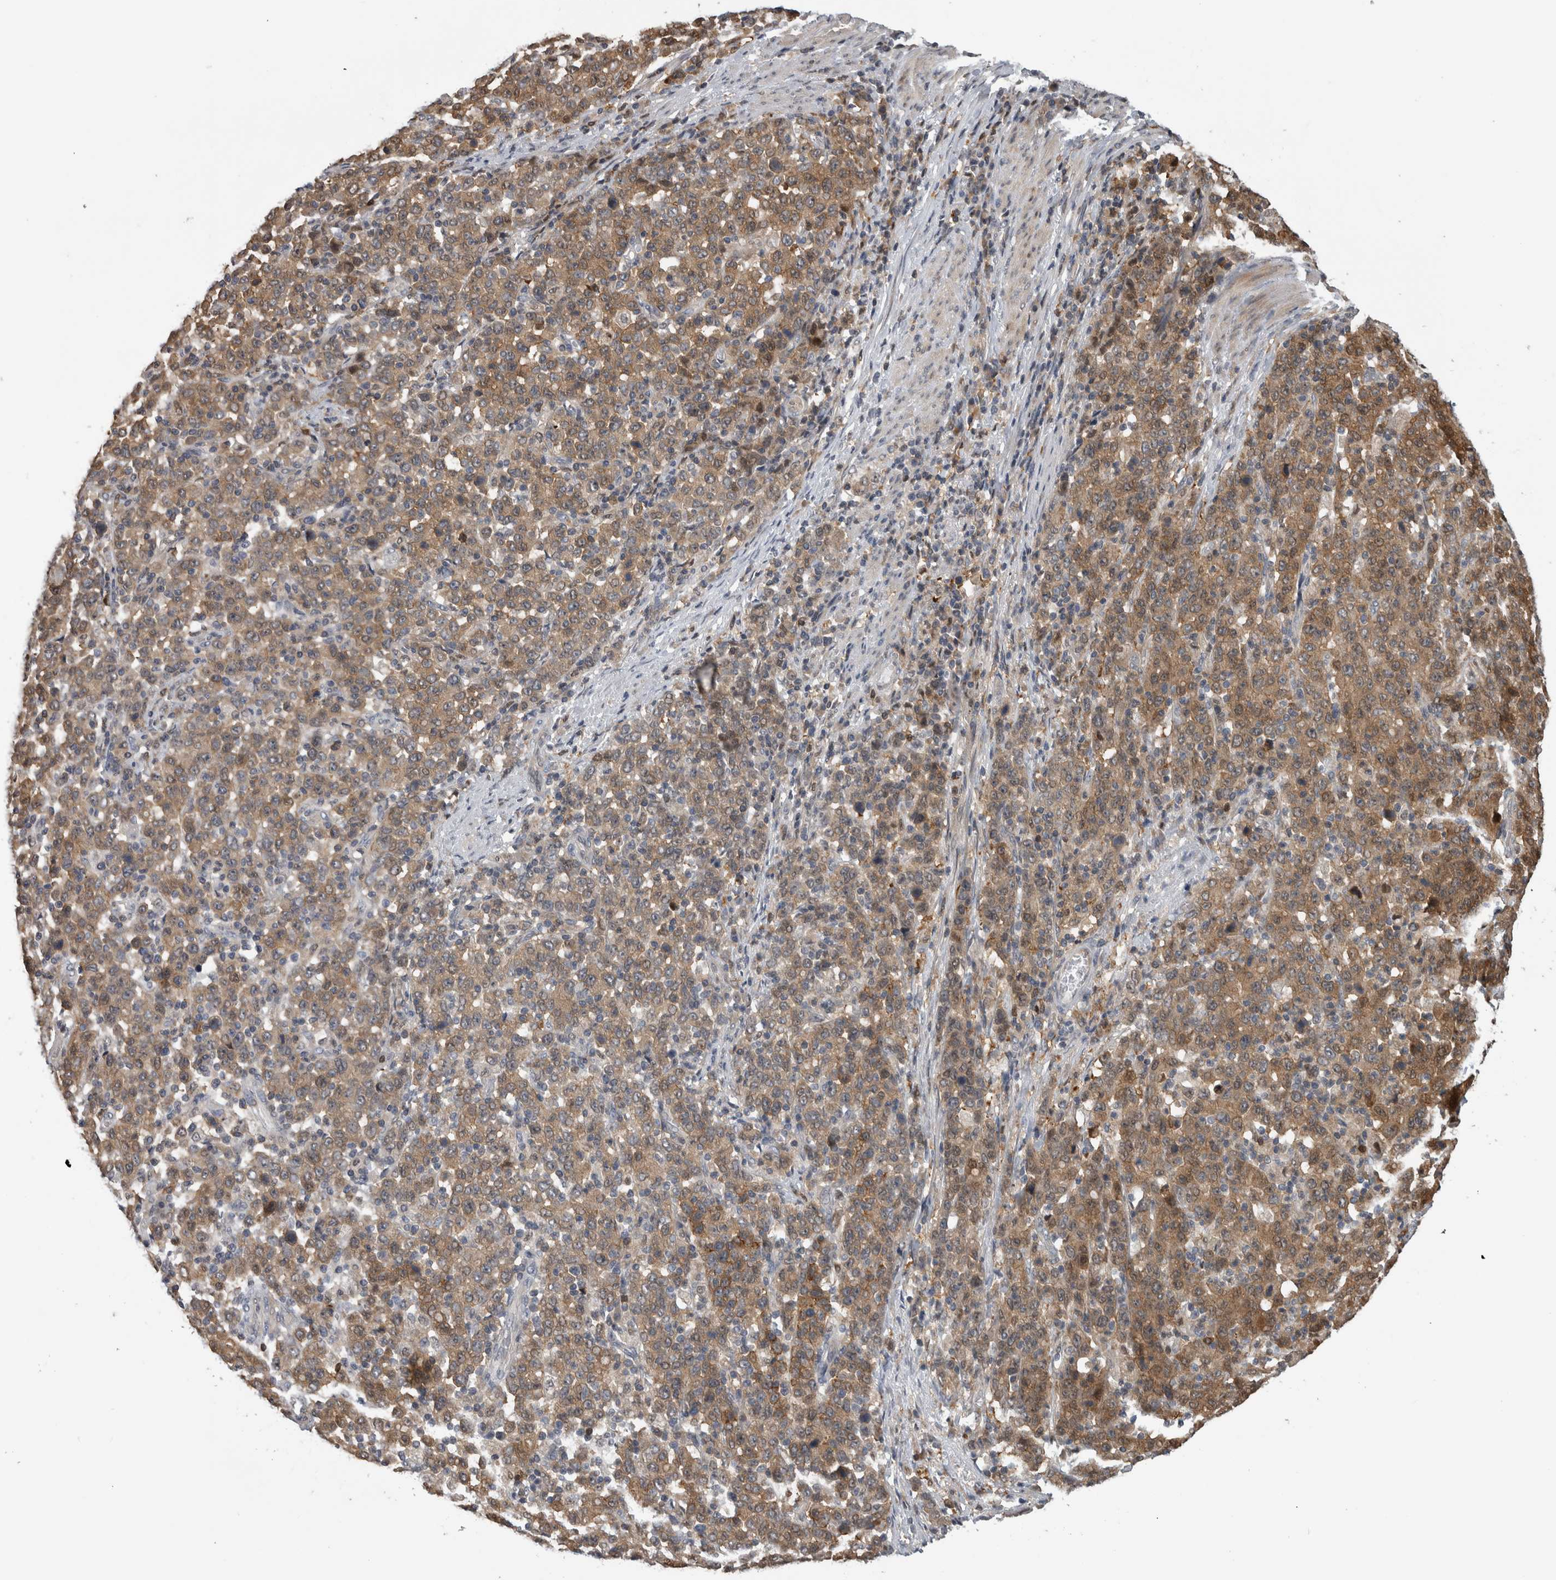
{"staining": {"intensity": "moderate", "quantity": ">75%", "location": "cytoplasmic/membranous"}, "tissue": "stomach cancer", "cell_type": "Tumor cells", "image_type": "cancer", "snomed": [{"axis": "morphology", "description": "Adenocarcinoma, NOS"}, {"axis": "topography", "description": "Stomach, upper"}], "caption": "This photomicrograph displays stomach cancer (adenocarcinoma) stained with immunohistochemistry (IHC) to label a protein in brown. The cytoplasmic/membranous of tumor cells show moderate positivity for the protein. Nuclei are counter-stained blue.", "gene": "USH1G", "patient": {"sex": "male", "age": 69}}